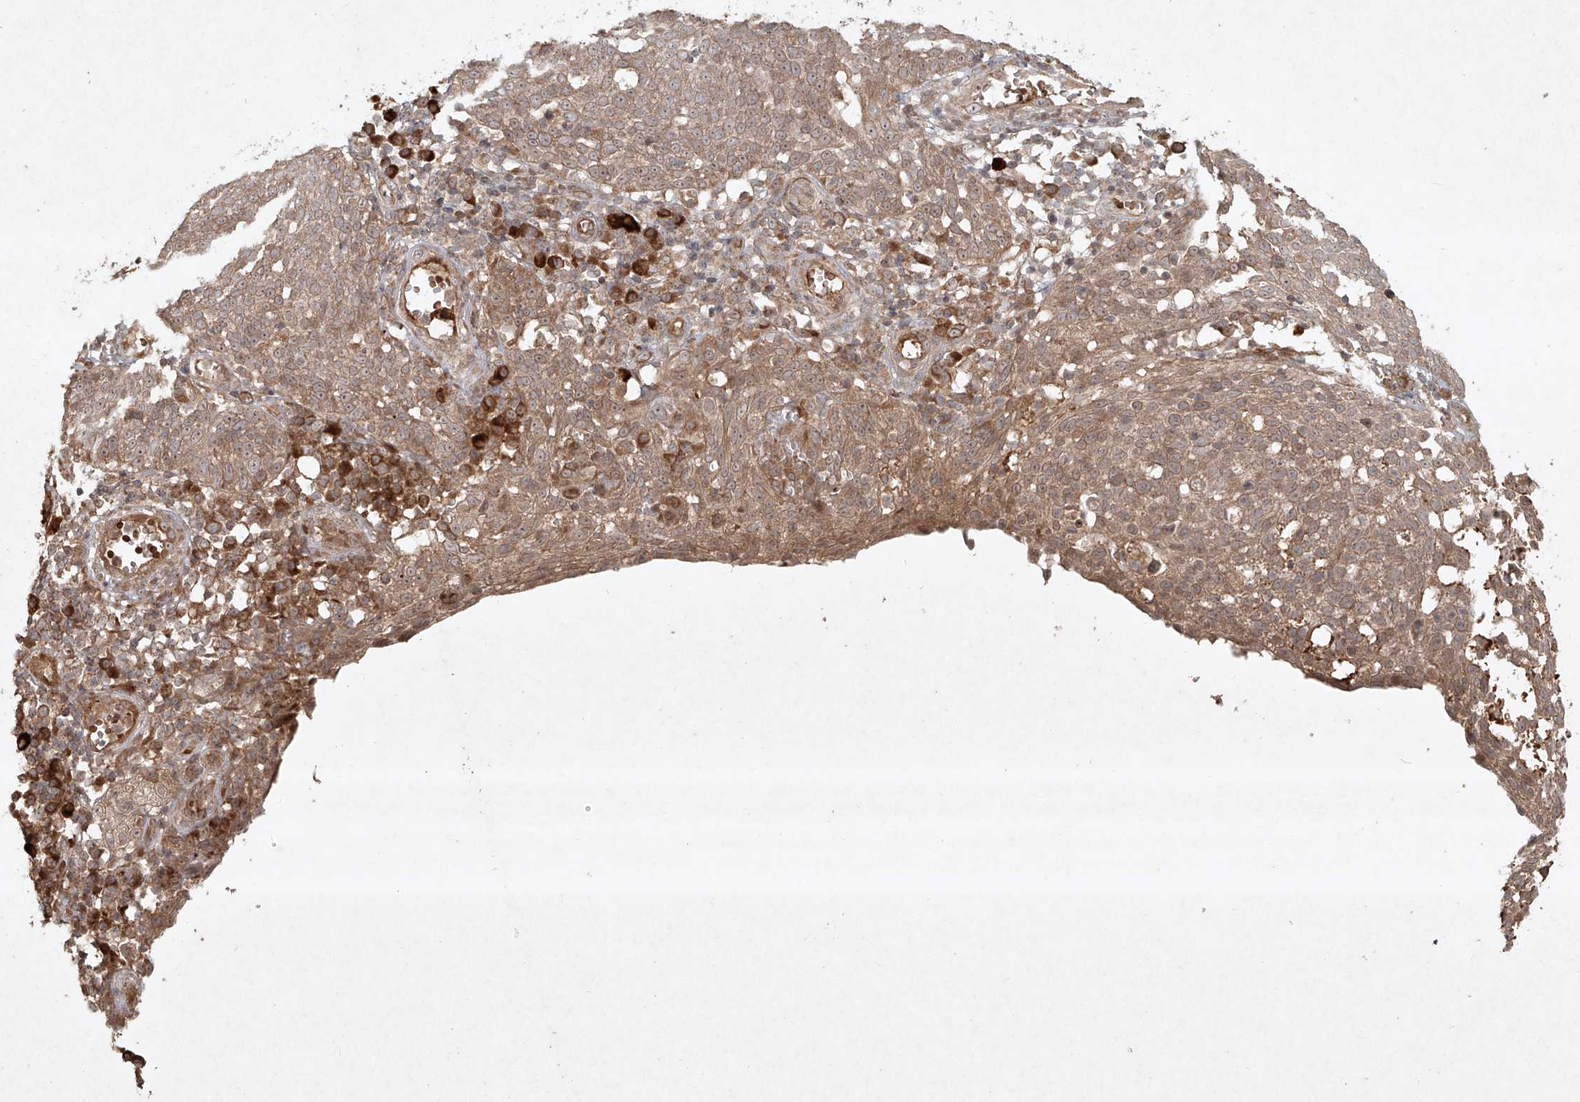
{"staining": {"intensity": "weak", "quantity": ">75%", "location": "cytoplasmic/membranous"}, "tissue": "cervical cancer", "cell_type": "Tumor cells", "image_type": "cancer", "snomed": [{"axis": "morphology", "description": "Squamous cell carcinoma, NOS"}, {"axis": "topography", "description": "Cervix"}], "caption": "Human cervical cancer (squamous cell carcinoma) stained with a brown dye shows weak cytoplasmic/membranous positive expression in about >75% of tumor cells.", "gene": "CYYR1", "patient": {"sex": "female", "age": 34}}